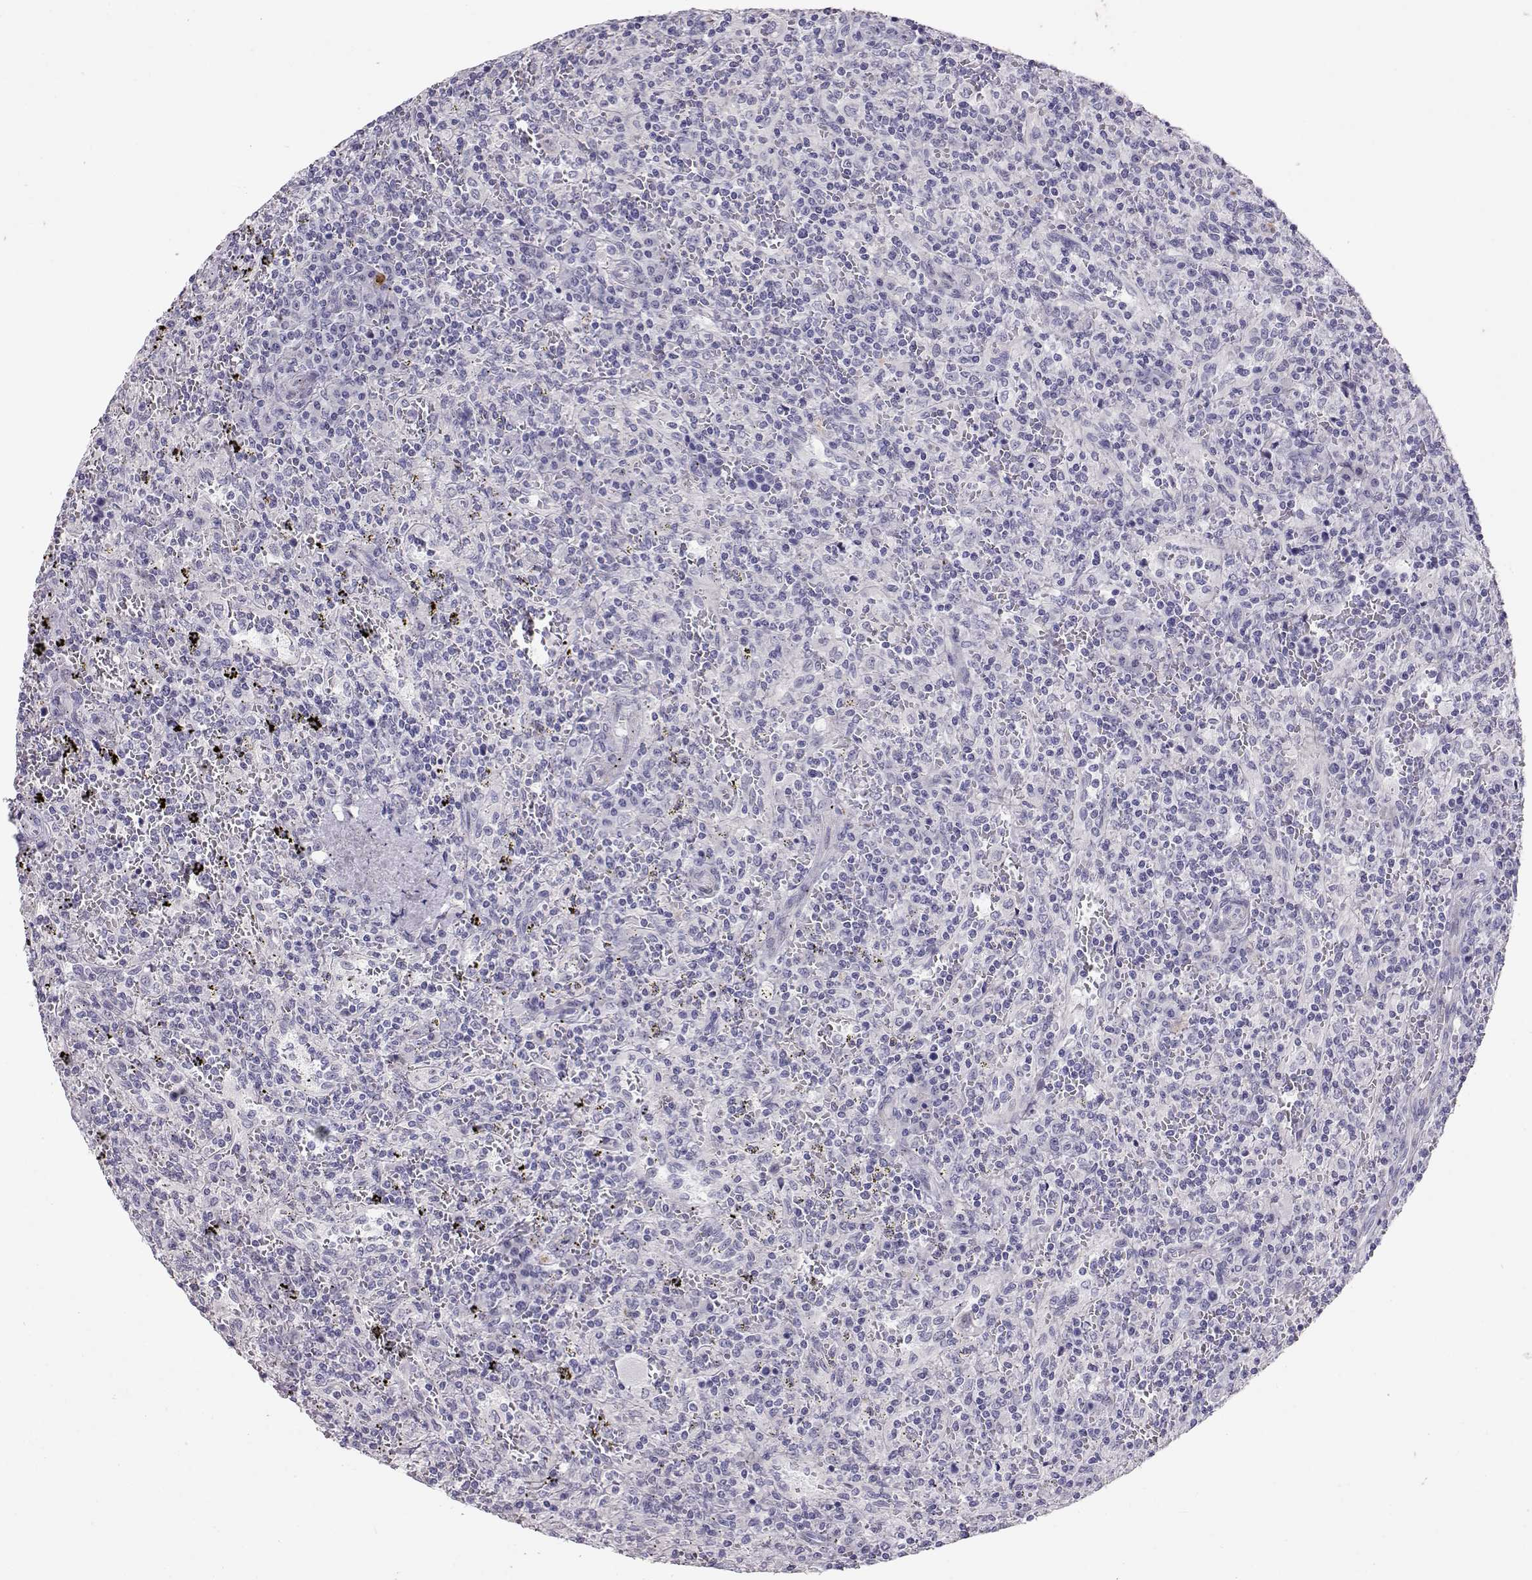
{"staining": {"intensity": "negative", "quantity": "none", "location": "none"}, "tissue": "lymphoma", "cell_type": "Tumor cells", "image_type": "cancer", "snomed": [{"axis": "morphology", "description": "Malignant lymphoma, non-Hodgkin's type, Low grade"}, {"axis": "topography", "description": "Spleen"}], "caption": "High power microscopy image of an immunohistochemistry photomicrograph of low-grade malignant lymphoma, non-Hodgkin's type, revealing no significant positivity in tumor cells. The staining is performed using DAB (3,3'-diaminobenzidine) brown chromogen with nuclei counter-stained in using hematoxylin.", "gene": "RD3", "patient": {"sex": "male", "age": 62}}